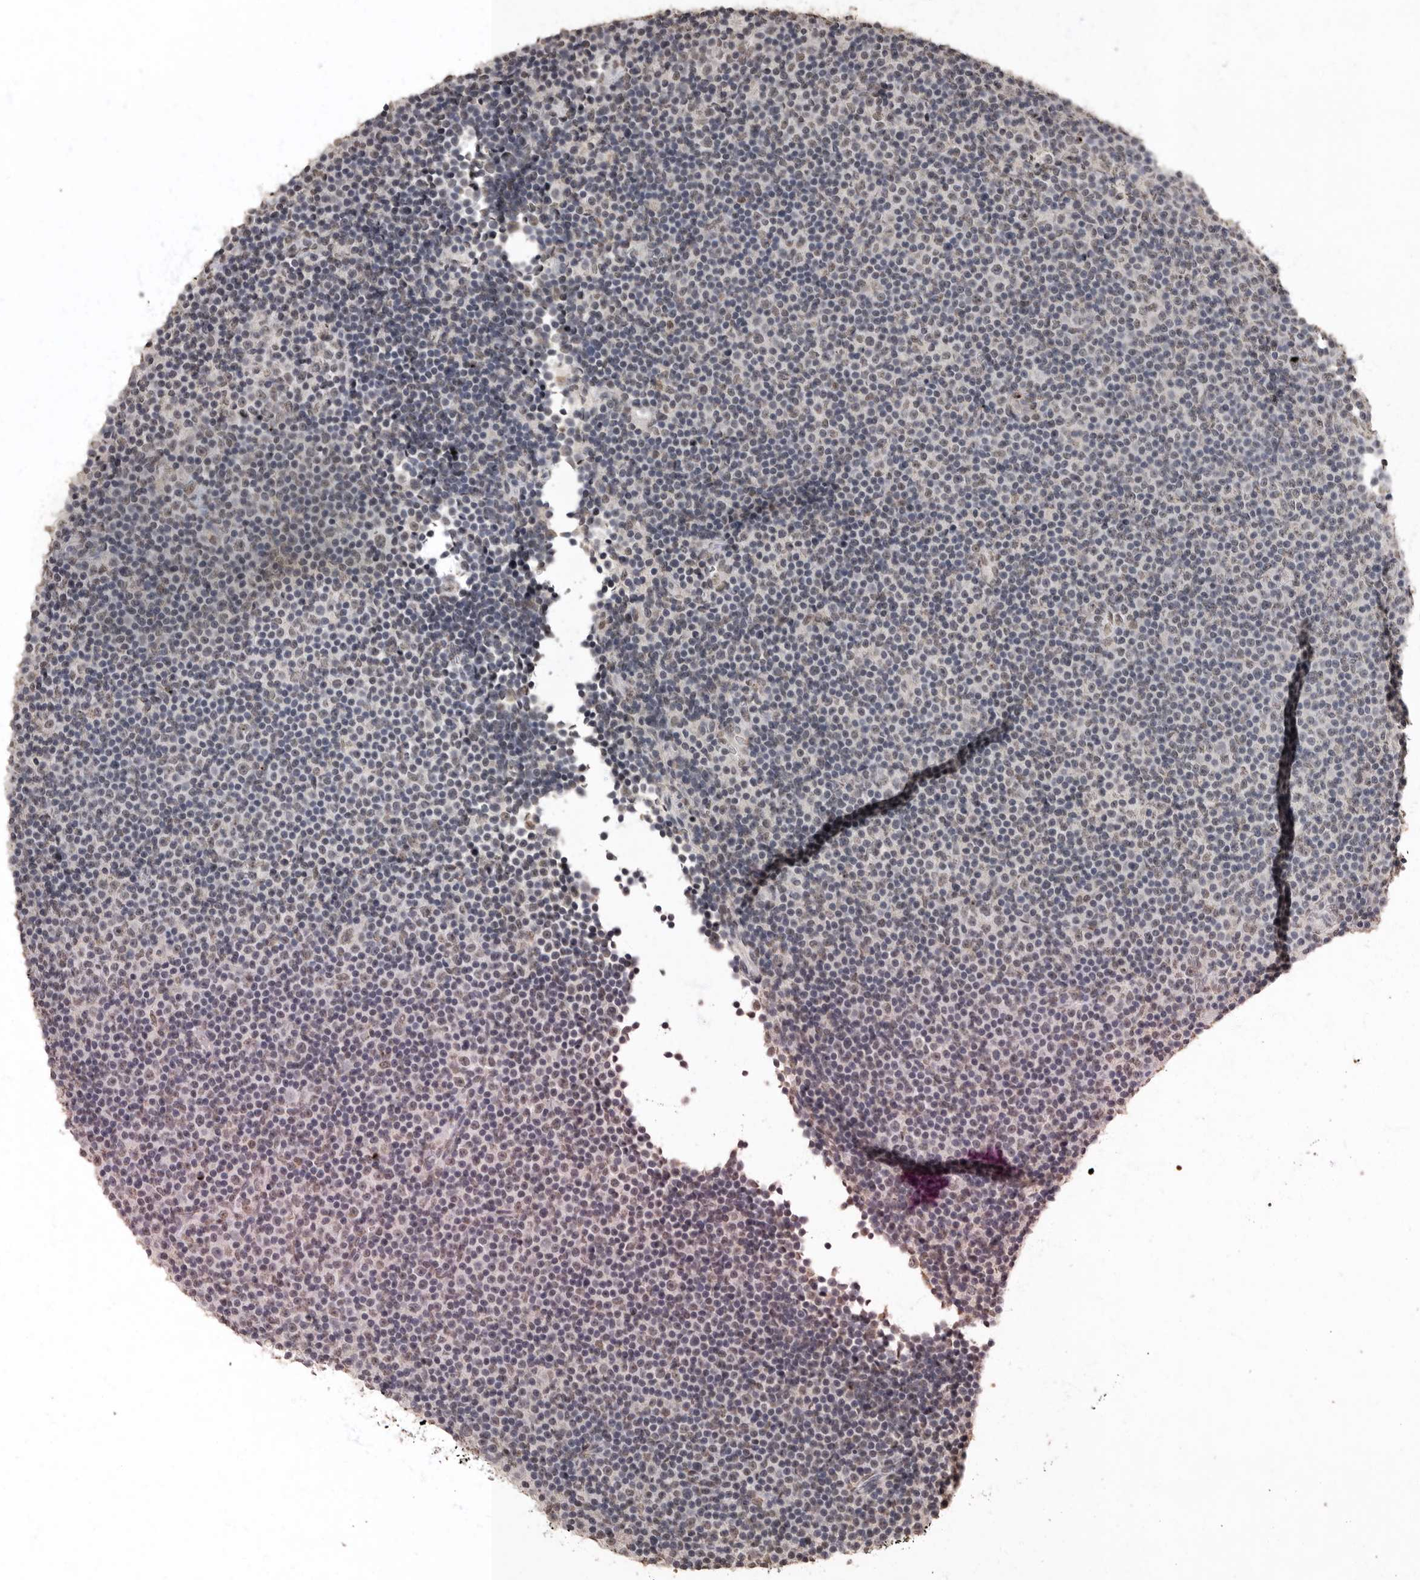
{"staining": {"intensity": "weak", "quantity": "25%-75%", "location": "nuclear"}, "tissue": "lymphoma", "cell_type": "Tumor cells", "image_type": "cancer", "snomed": [{"axis": "morphology", "description": "Malignant lymphoma, non-Hodgkin's type, Low grade"}, {"axis": "topography", "description": "Lymph node"}], "caption": "DAB (3,3'-diaminobenzidine) immunohistochemical staining of human malignant lymphoma, non-Hodgkin's type (low-grade) demonstrates weak nuclear protein positivity in approximately 25%-75% of tumor cells.", "gene": "NBL1", "patient": {"sex": "female", "age": 67}}